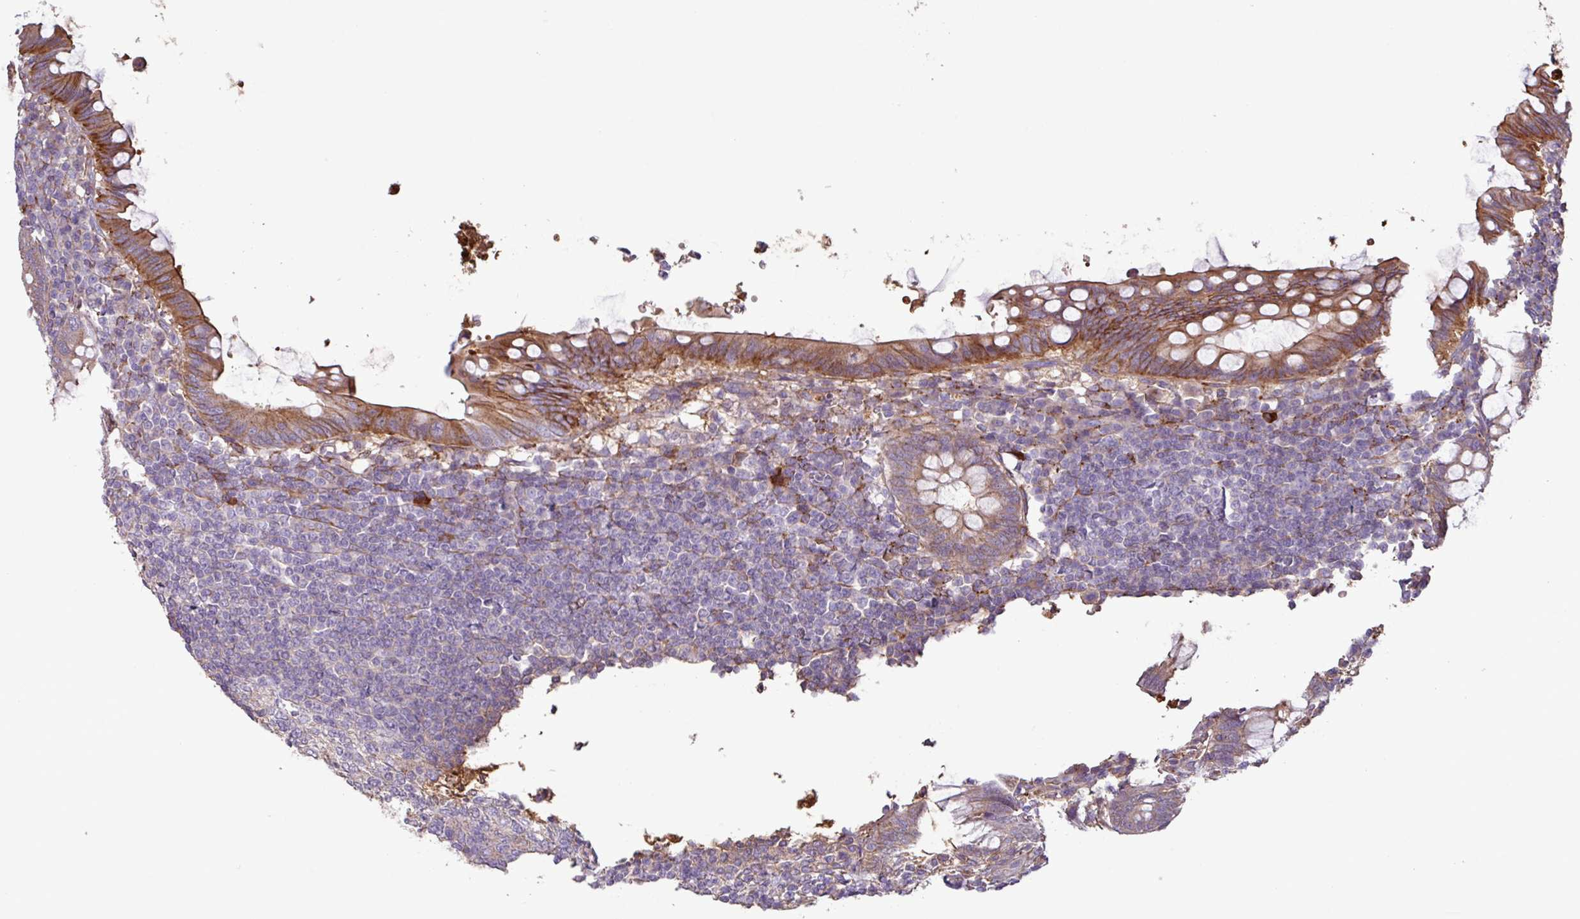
{"staining": {"intensity": "moderate", "quantity": "25%-75%", "location": "cytoplasmic/membranous"}, "tissue": "appendix", "cell_type": "Glandular cells", "image_type": "normal", "snomed": [{"axis": "morphology", "description": "Normal tissue, NOS"}, {"axis": "topography", "description": "Appendix"}], "caption": "Unremarkable appendix demonstrates moderate cytoplasmic/membranous expression in approximately 25%-75% of glandular cells, visualized by immunohistochemistry.", "gene": "C4A", "patient": {"sex": "male", "age": 83}}